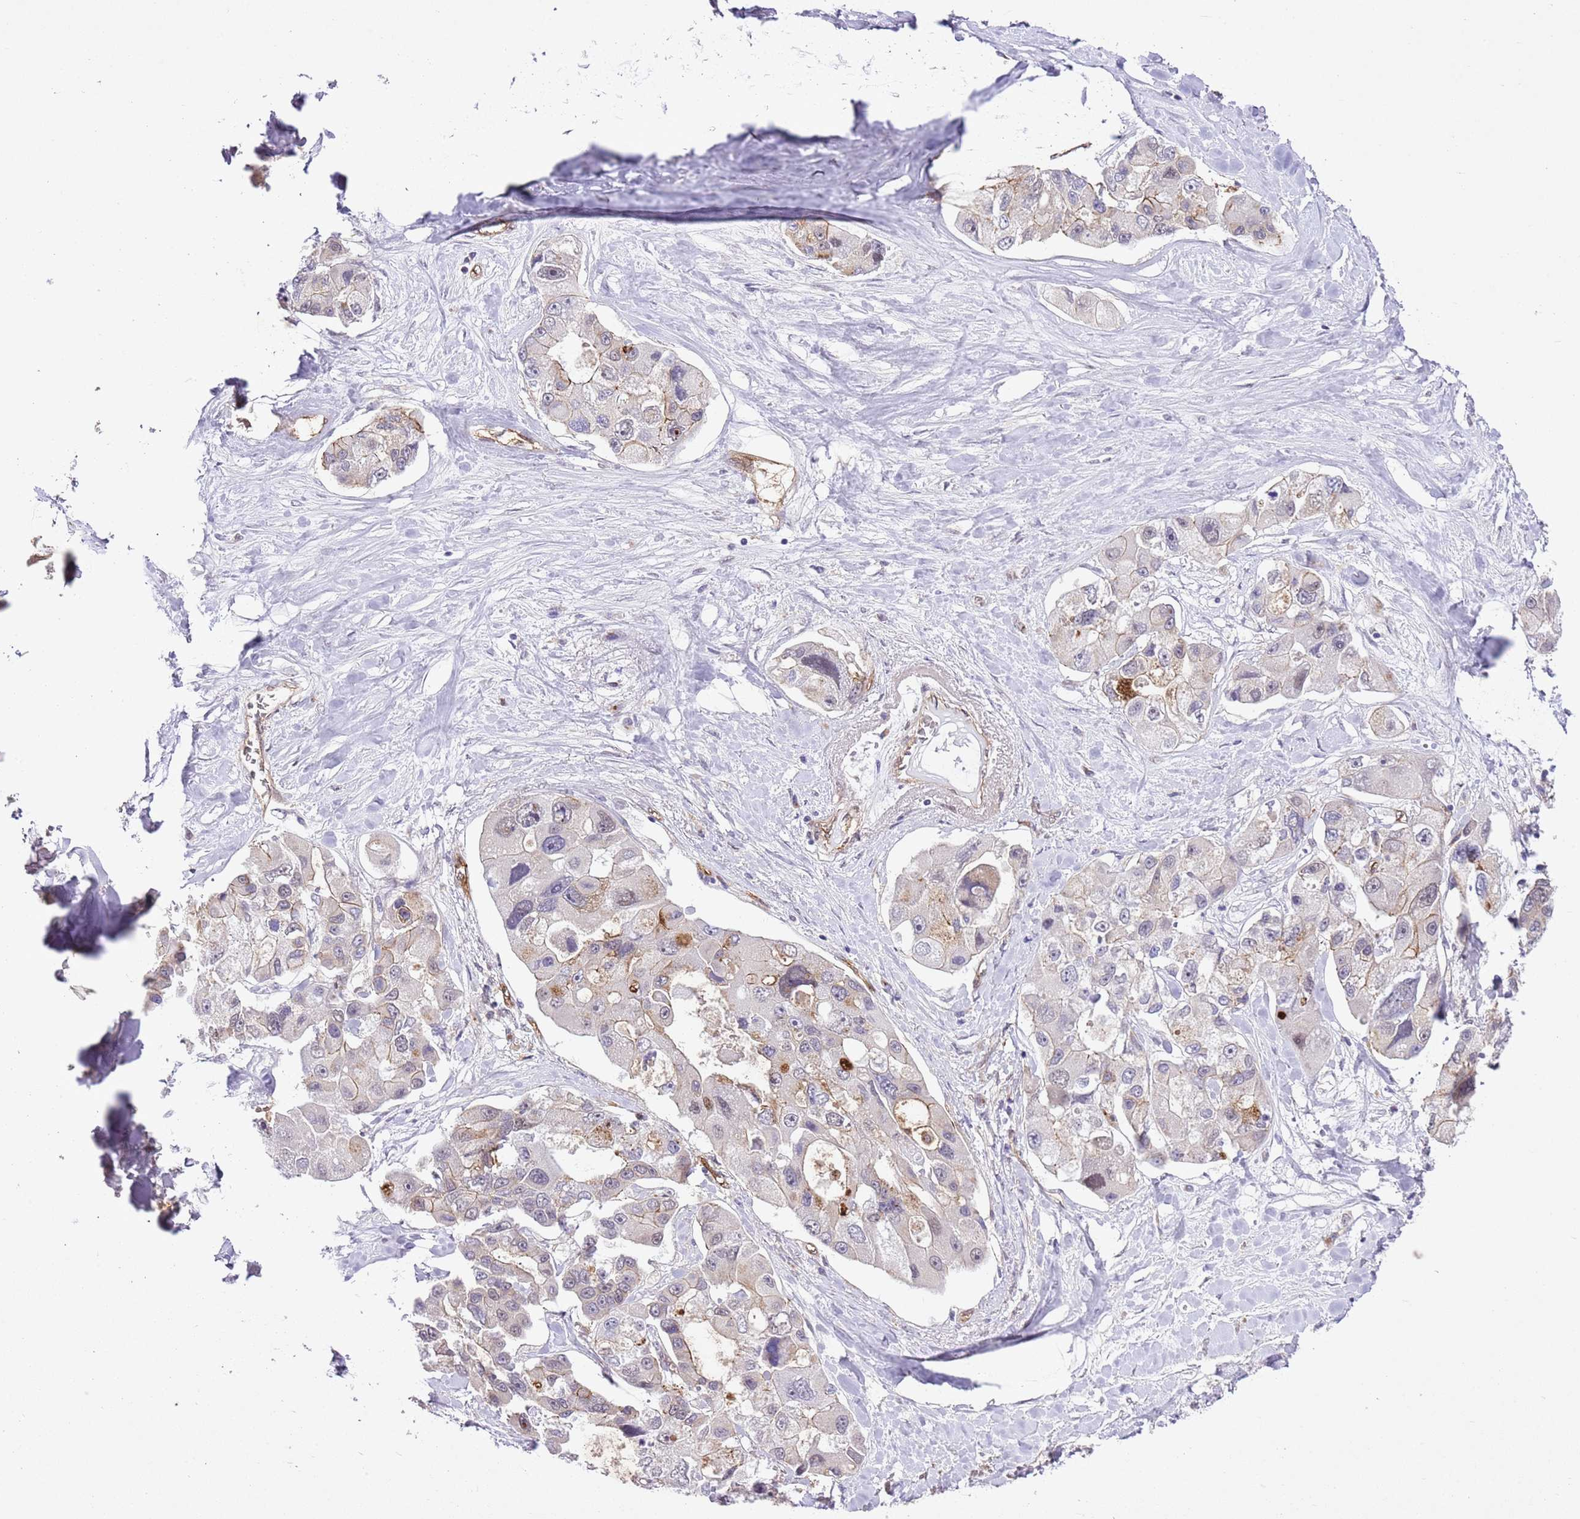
{"staining": {"intensity": "moderate", "quantity": "<25%", "location": "cytoplasmic/membranous"}, "tissue": "lung cancer", "cell_type": "Tumor cells", "image_type": "cancer", "snomed": [{"axis": "morphology", "description": "Adenocarcinoma, NOS"}, {"axis": "topography", "description": "Lung"}], "caption": "Protein staining displays moderate cytoplasmic/membranous staining in about <25% of tumor cells in adenocarcinoma (lung).", "gene": "NACC2", "patient": {"sex": "female", "age": 54}}